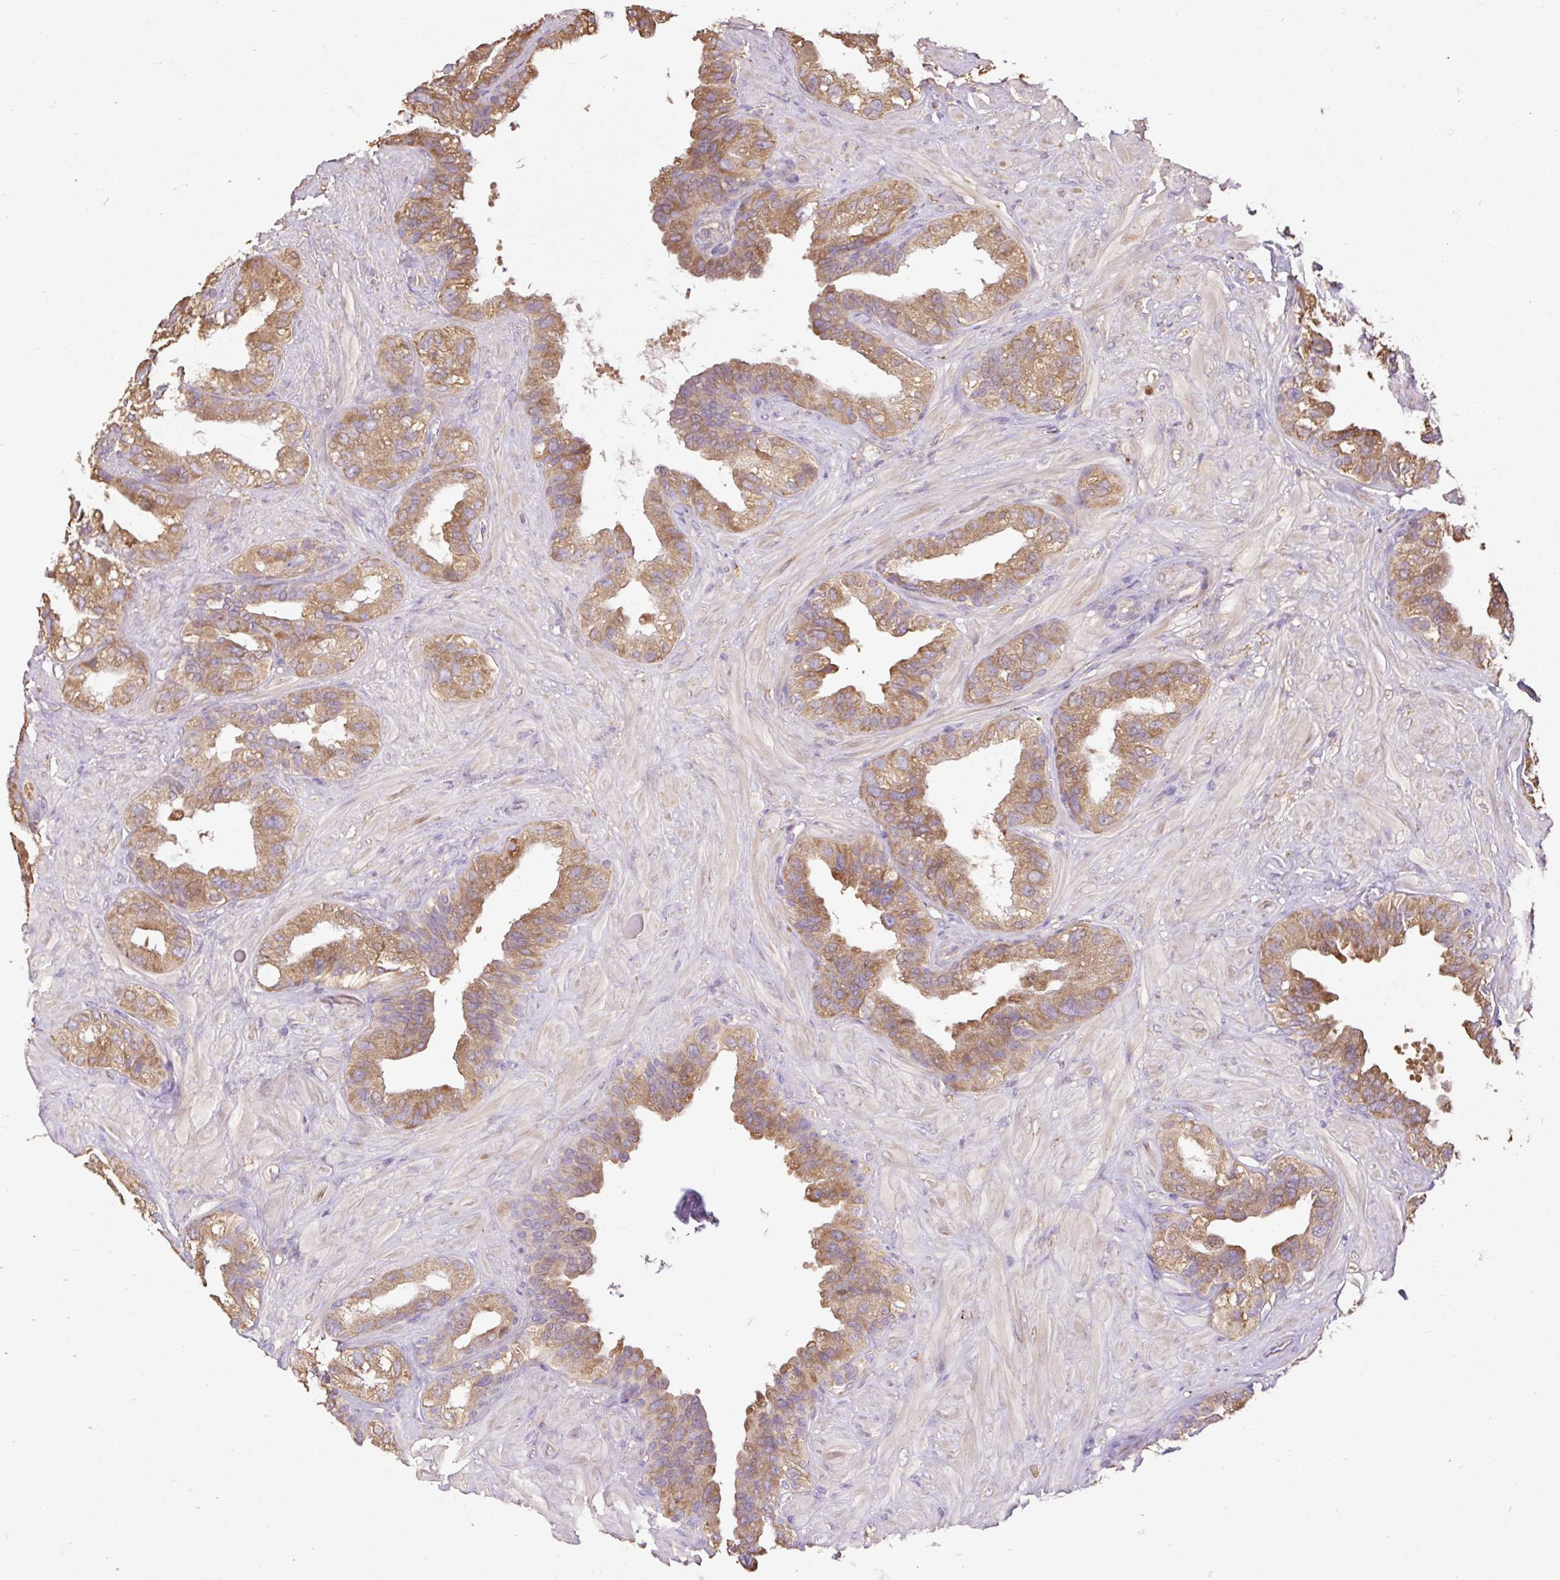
{"staining": {"intensity": "moderate", "quantity": ">75%", "location": "cytoplasmic/membranous"}, "tissue": "seminal vesicle", "cell_type": "Glandular cells", "image_type": "normal", "snomed": [{"axis": "morphology", "description": "Normal tissue, NOS"}, {"axis": "topography", "description": "Seminal veicle"}, {"axis": "topography", "description": "Peripheral nerve tissue"}], "caption": "IHC image of unremarkable seminal vesicle: seminal vesicle stained using IHC displays medium levels of moderate protein expression localized specifically in the cytoplasmic/membranous of glandular cells, appearing as a cytoplasmic/membranous brown color.", "gene": "DESI1", "patient": {"sex": "male", "age": 76}}